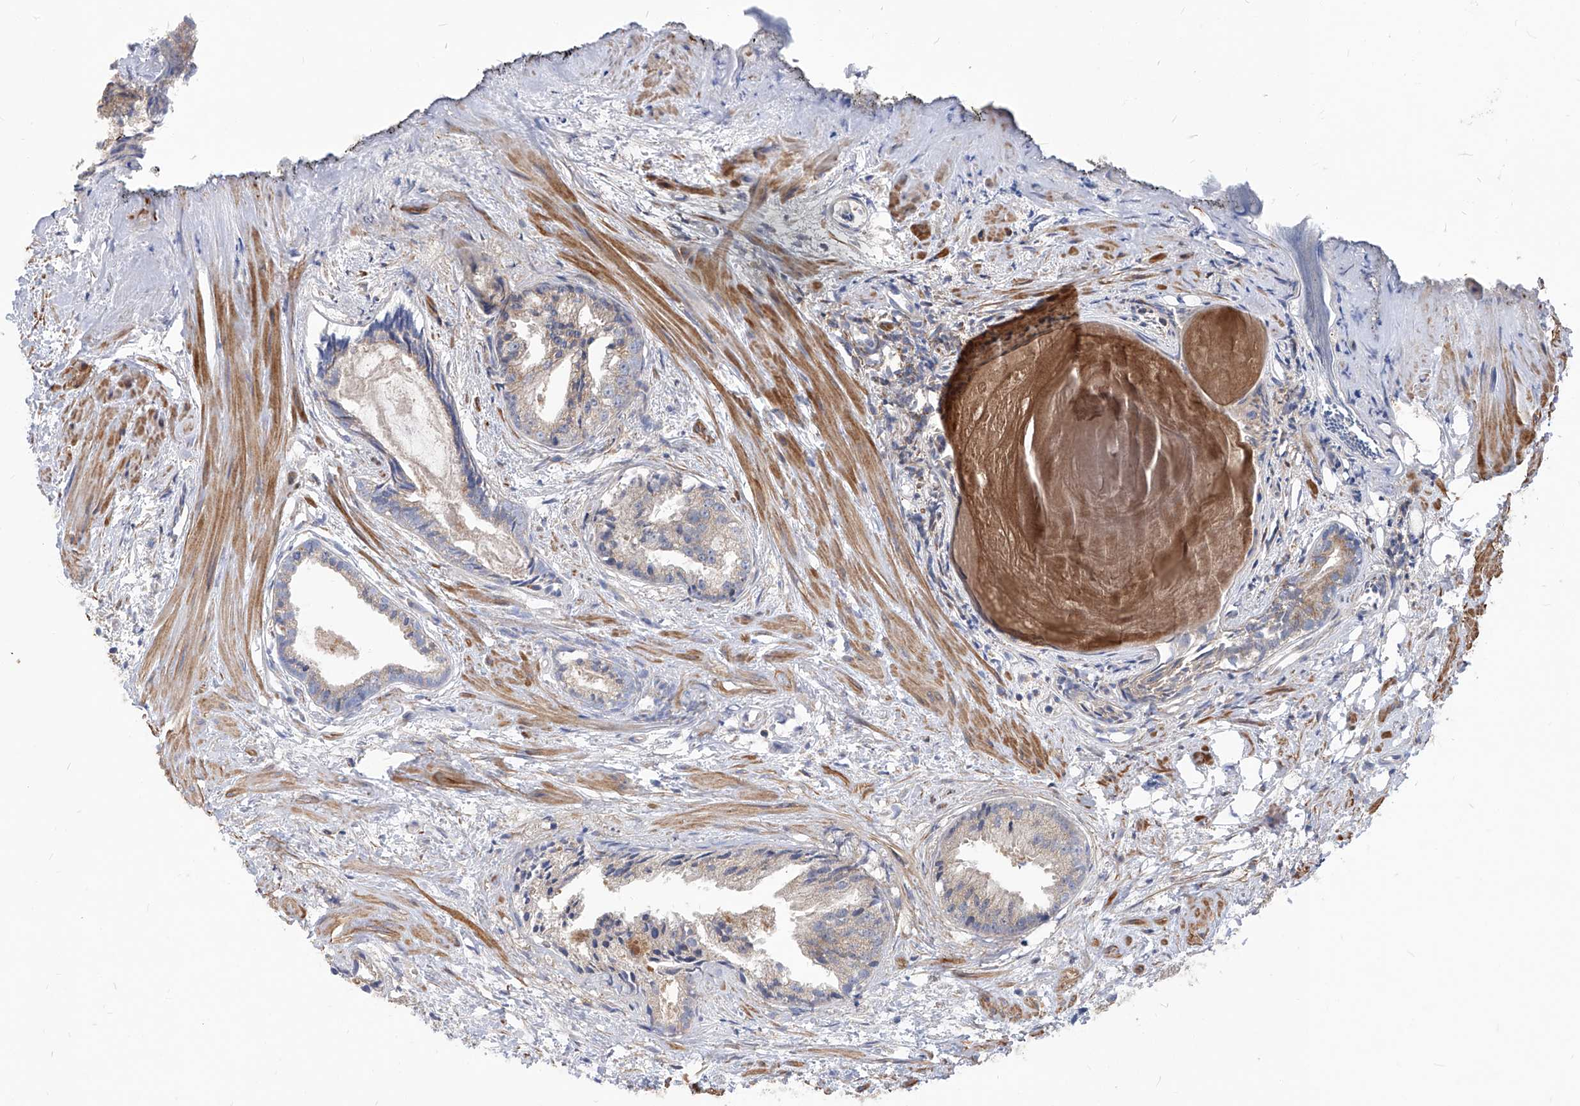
{"staining": {"intensity": "weak", "quantity": "<25%", "location": "cytoplasmic/membranous"}, "tissue": "prostate cancer", "cell_type": "Tumor cells", "image_type": "cancer", "snomed": [{"axis": "morphology", "description": "Adenocarcinoma, Low grade"}, {"axis": "topography", "description": "Prostate"}], "caption": "This is an immunohistochemistry histopathology image of human prostate cancer. There is no expression in tumor cells.", "gene": "ABRACL", "patient": {"sex": "male", "age": 88}}